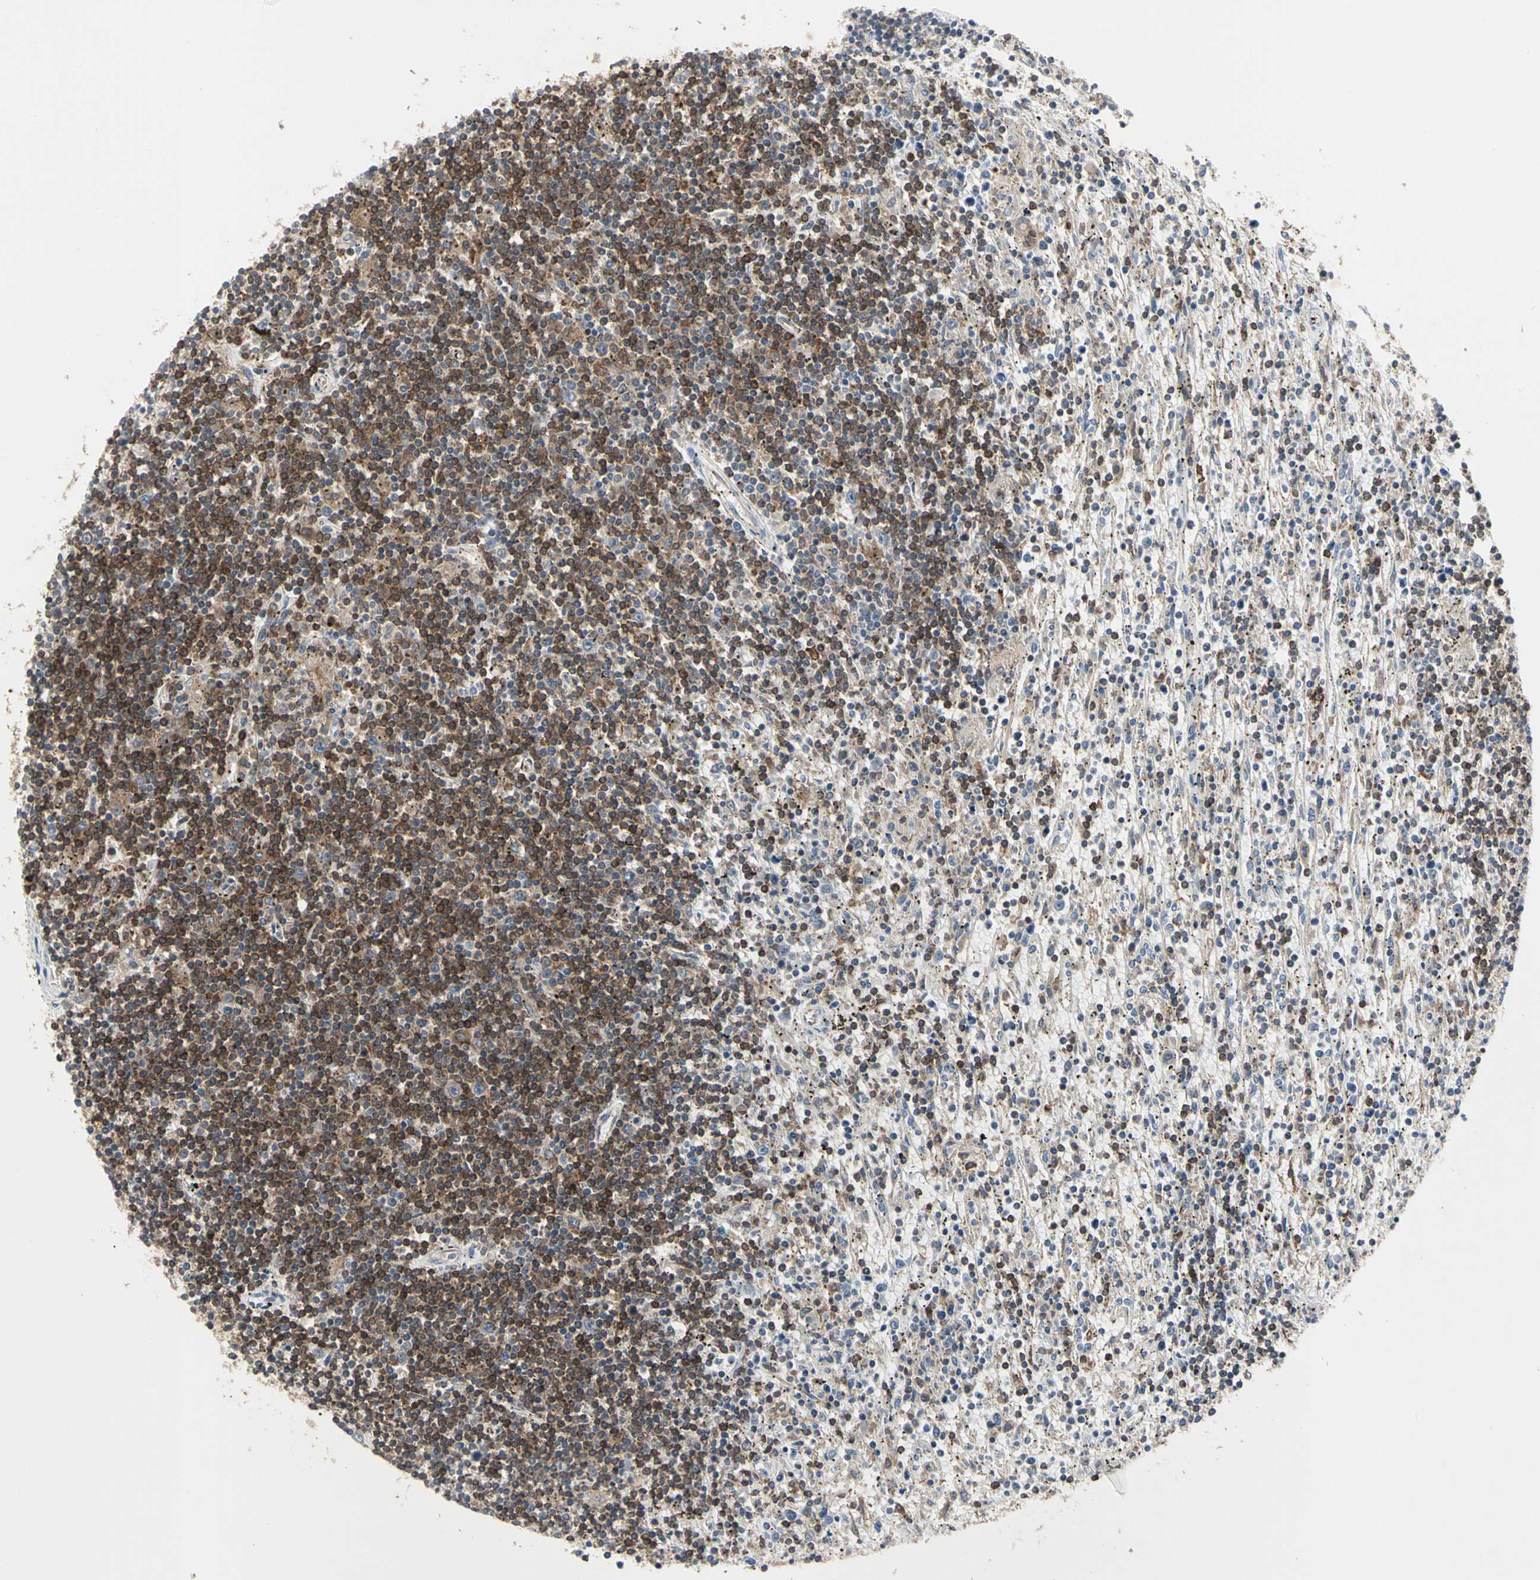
{"staining": {"intensity": "moderate", "quantity": "25%-75%", "location": "cytoplasmic/membranous"}, "tissue": "lymphoma", "cell_type": "Tumor cells", "image_type": "cancer", "snomed": [{"axis": "morphology", "description": "Malignant lymphoma, non-Hodgkin's type, Low grade"}, {"axis": "topography", "description": "Spleen"}], "caption": "Approximately 25%-75% of tumor cells in malignant lymphoma, non-Hodgkin's type (low-grade) reveal moderate cytoplasmic/membranous protein staining as visualized by brown immunohistochemical staining.", "gene": "NAPG", "patient": {"sex": "male", "age": 76}}